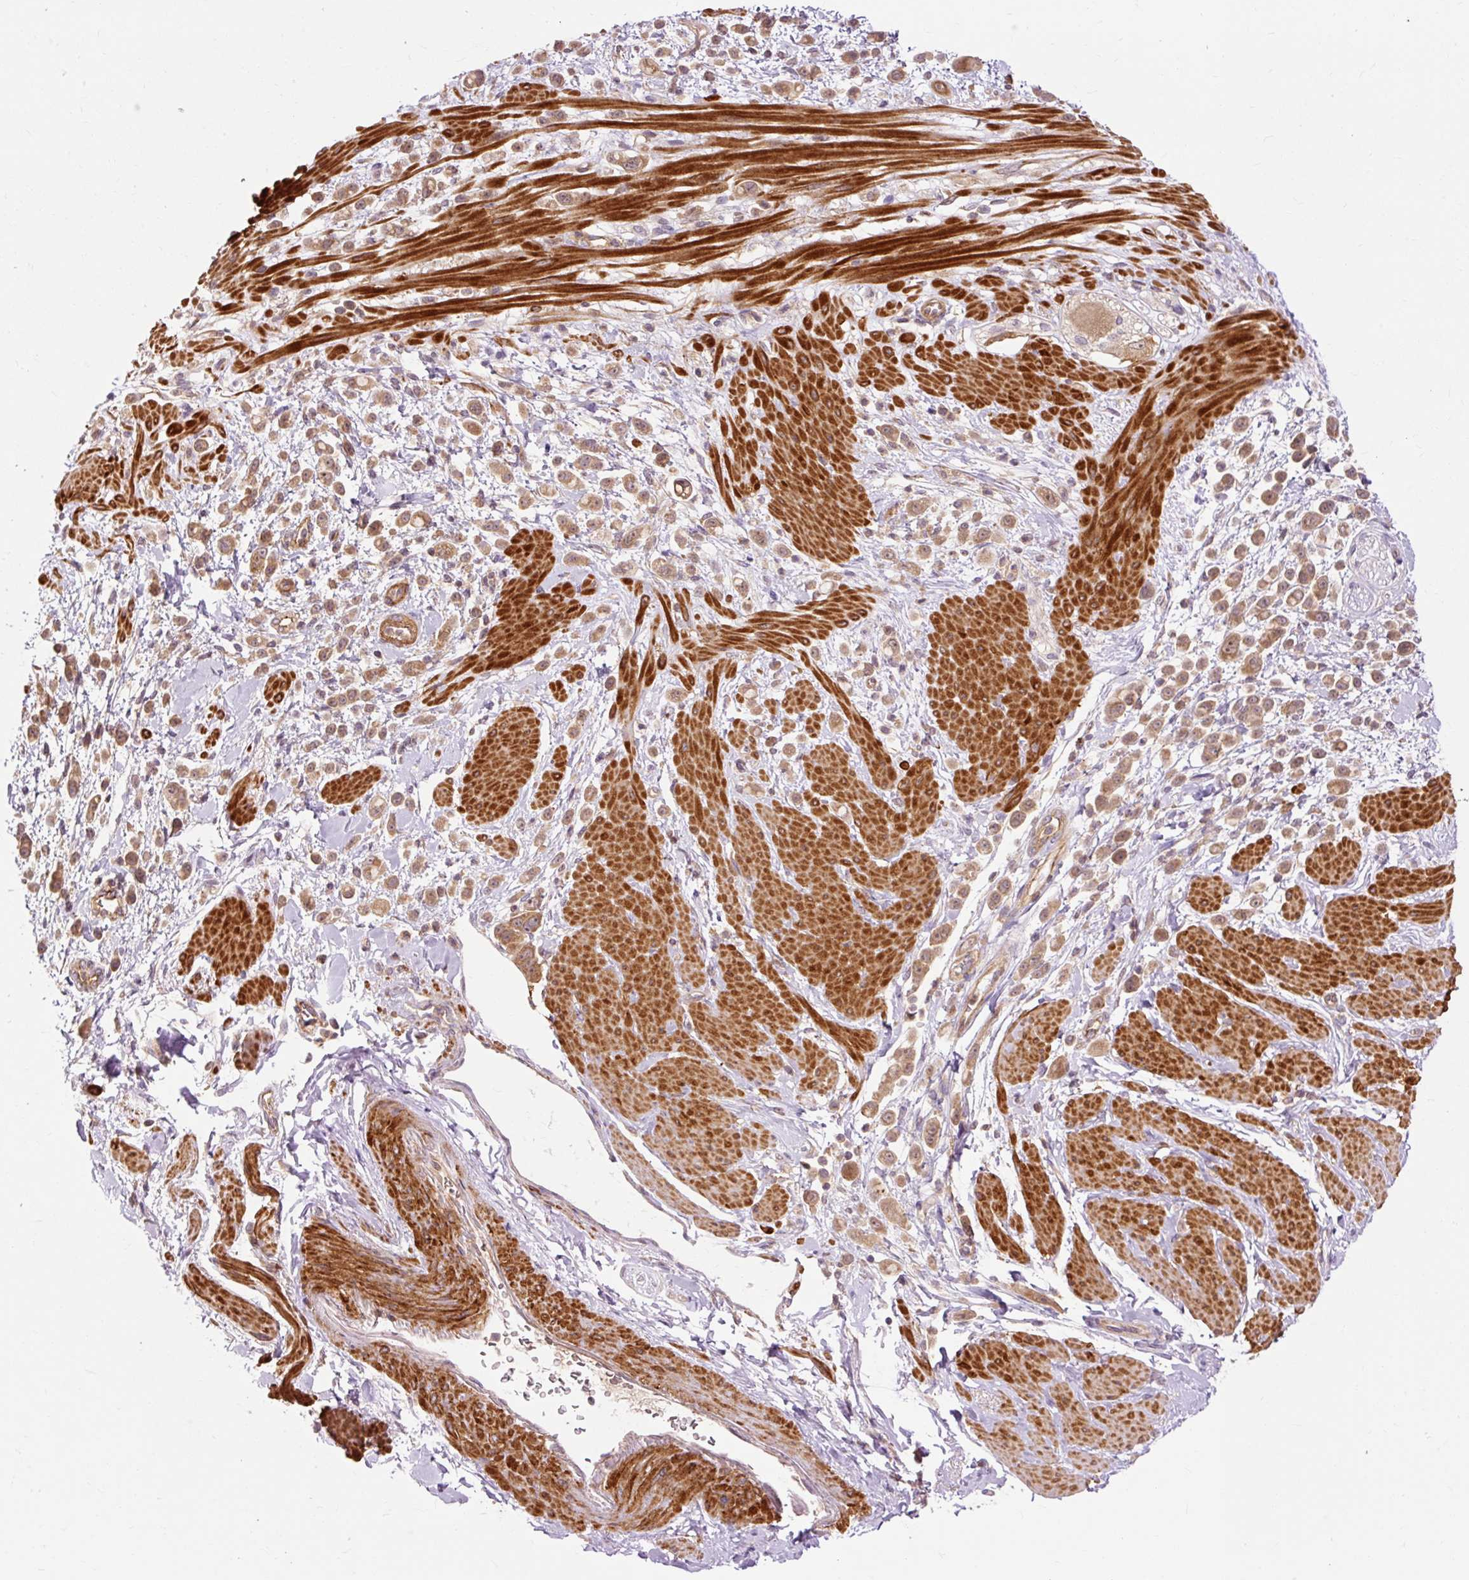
{"staining": {"intensity": "moderate", "quantity": ">75%", "location": "cytoplasmic/membranous"}, "tissue": "pancreatic cancer", "cell_type": "Tumor cells", "image_type": "cancer", "snomed": [{"axis": "morphology", "description": "Normal tissue, NOS"}, {"axis": "morphology", "description": "Adenocarcinoma, NOS"}, {"axis": "topography", "description": "Pancreas"}], "caption": "Moderate cytoplasmic/membranous protein staining is identified in approximately >75% of tumor cells in pancreatic cancer (adenocarcinoma). The staining was performed using DAB, with brown indicating positive protein expression. Nuclei are stained blue with hematoxylin.", "gene": "RIPOR3", "patient": {"sex": "female", "age": 64}}